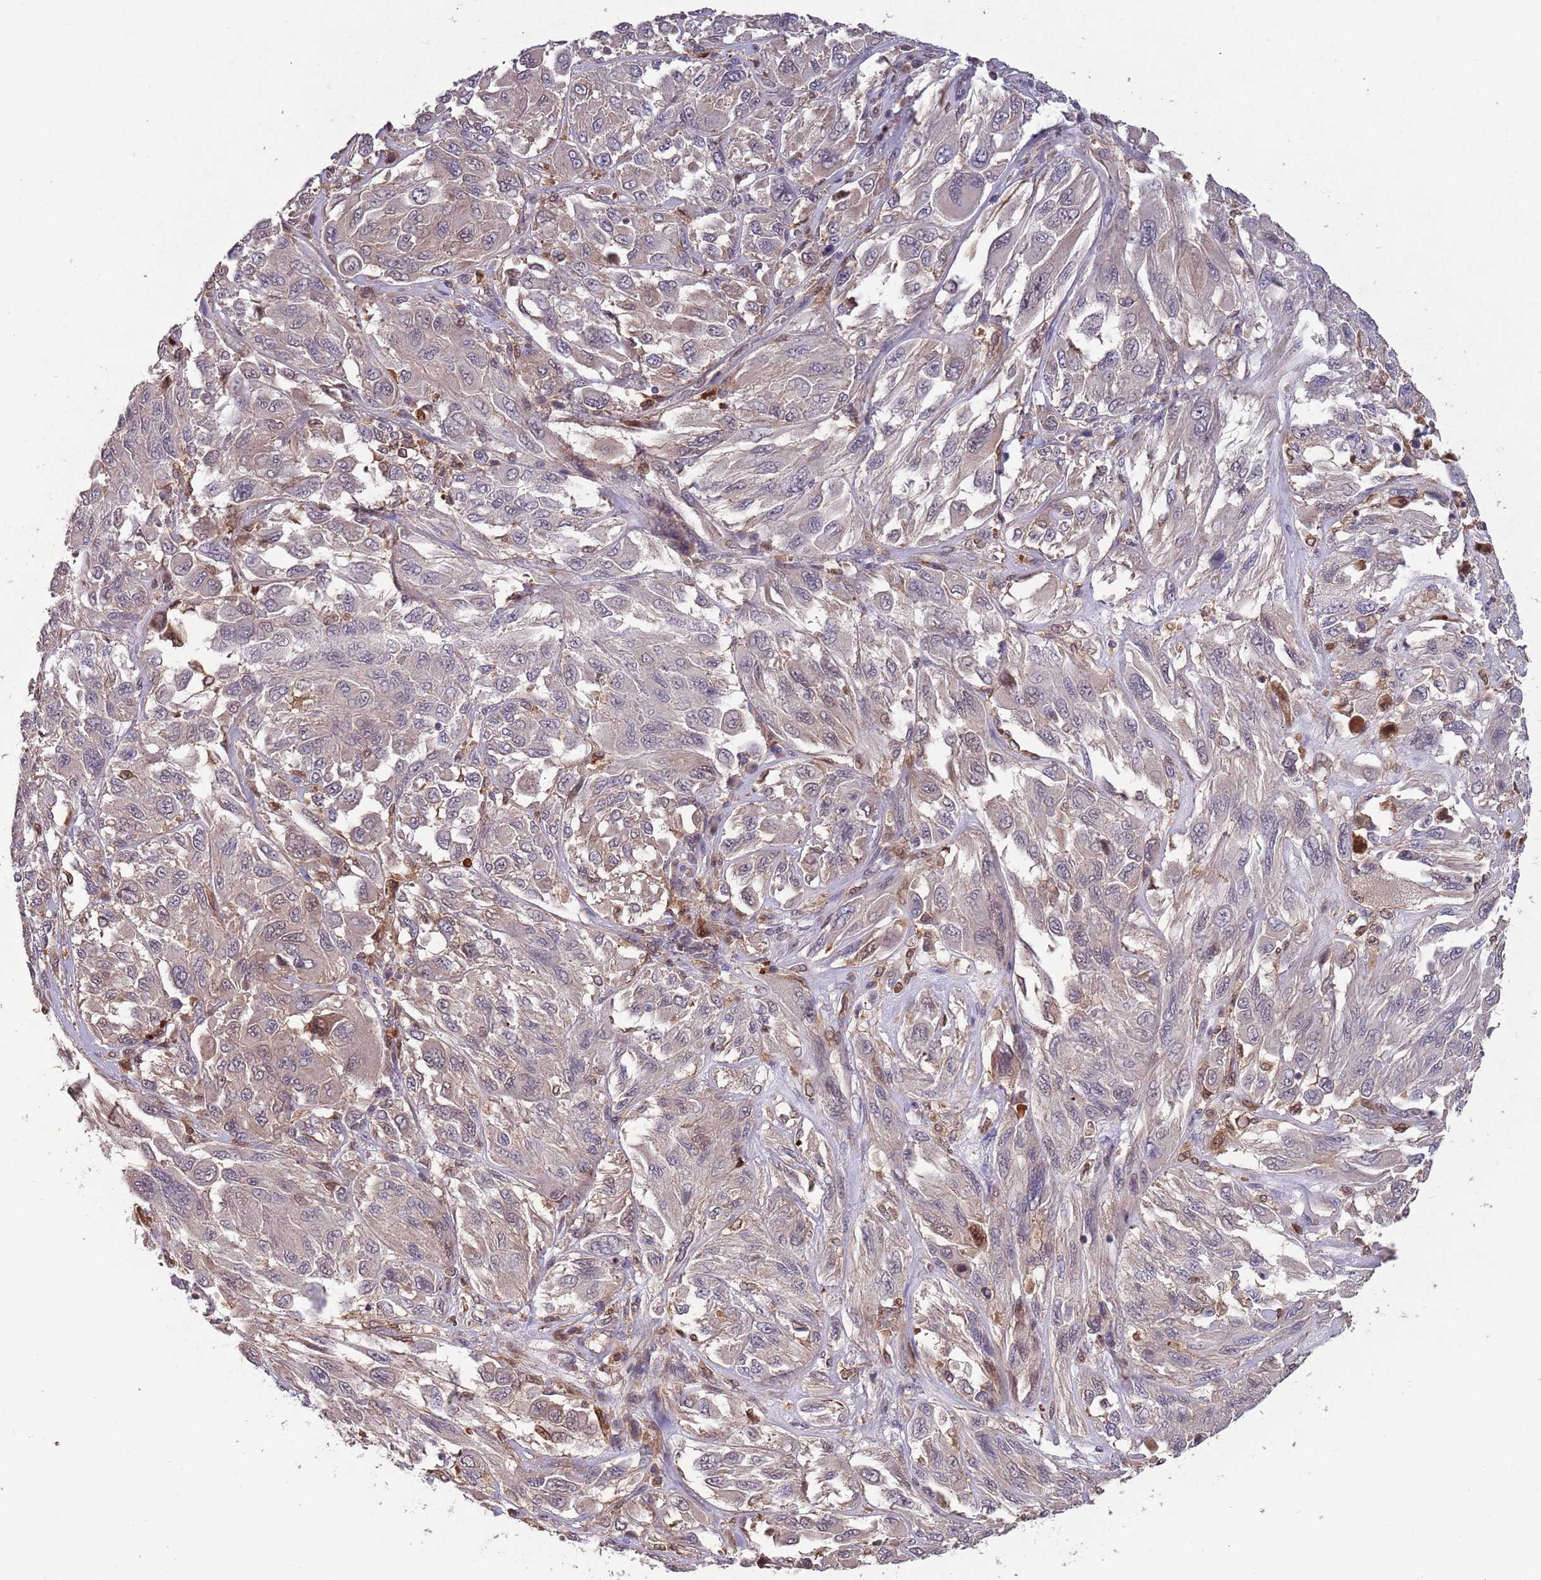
{"staining": {"intensity": "negative", "quantity": "none", "location": "none"}, "tissue": "melanoma", "cell_type": "Tumor cells", "image_type": "cancer", "snomed": [{"axis": "morphology", "description": "Malignant melanoma, NOS"}, {"axis": "topography", "description": "Skin"}], "caption": "DAB immunohistochemical staining of human melanoma exhibits no significant staining in tumor cells.", "gene": "ZNF639", "patient": {"sex": "female", "age": 91}}